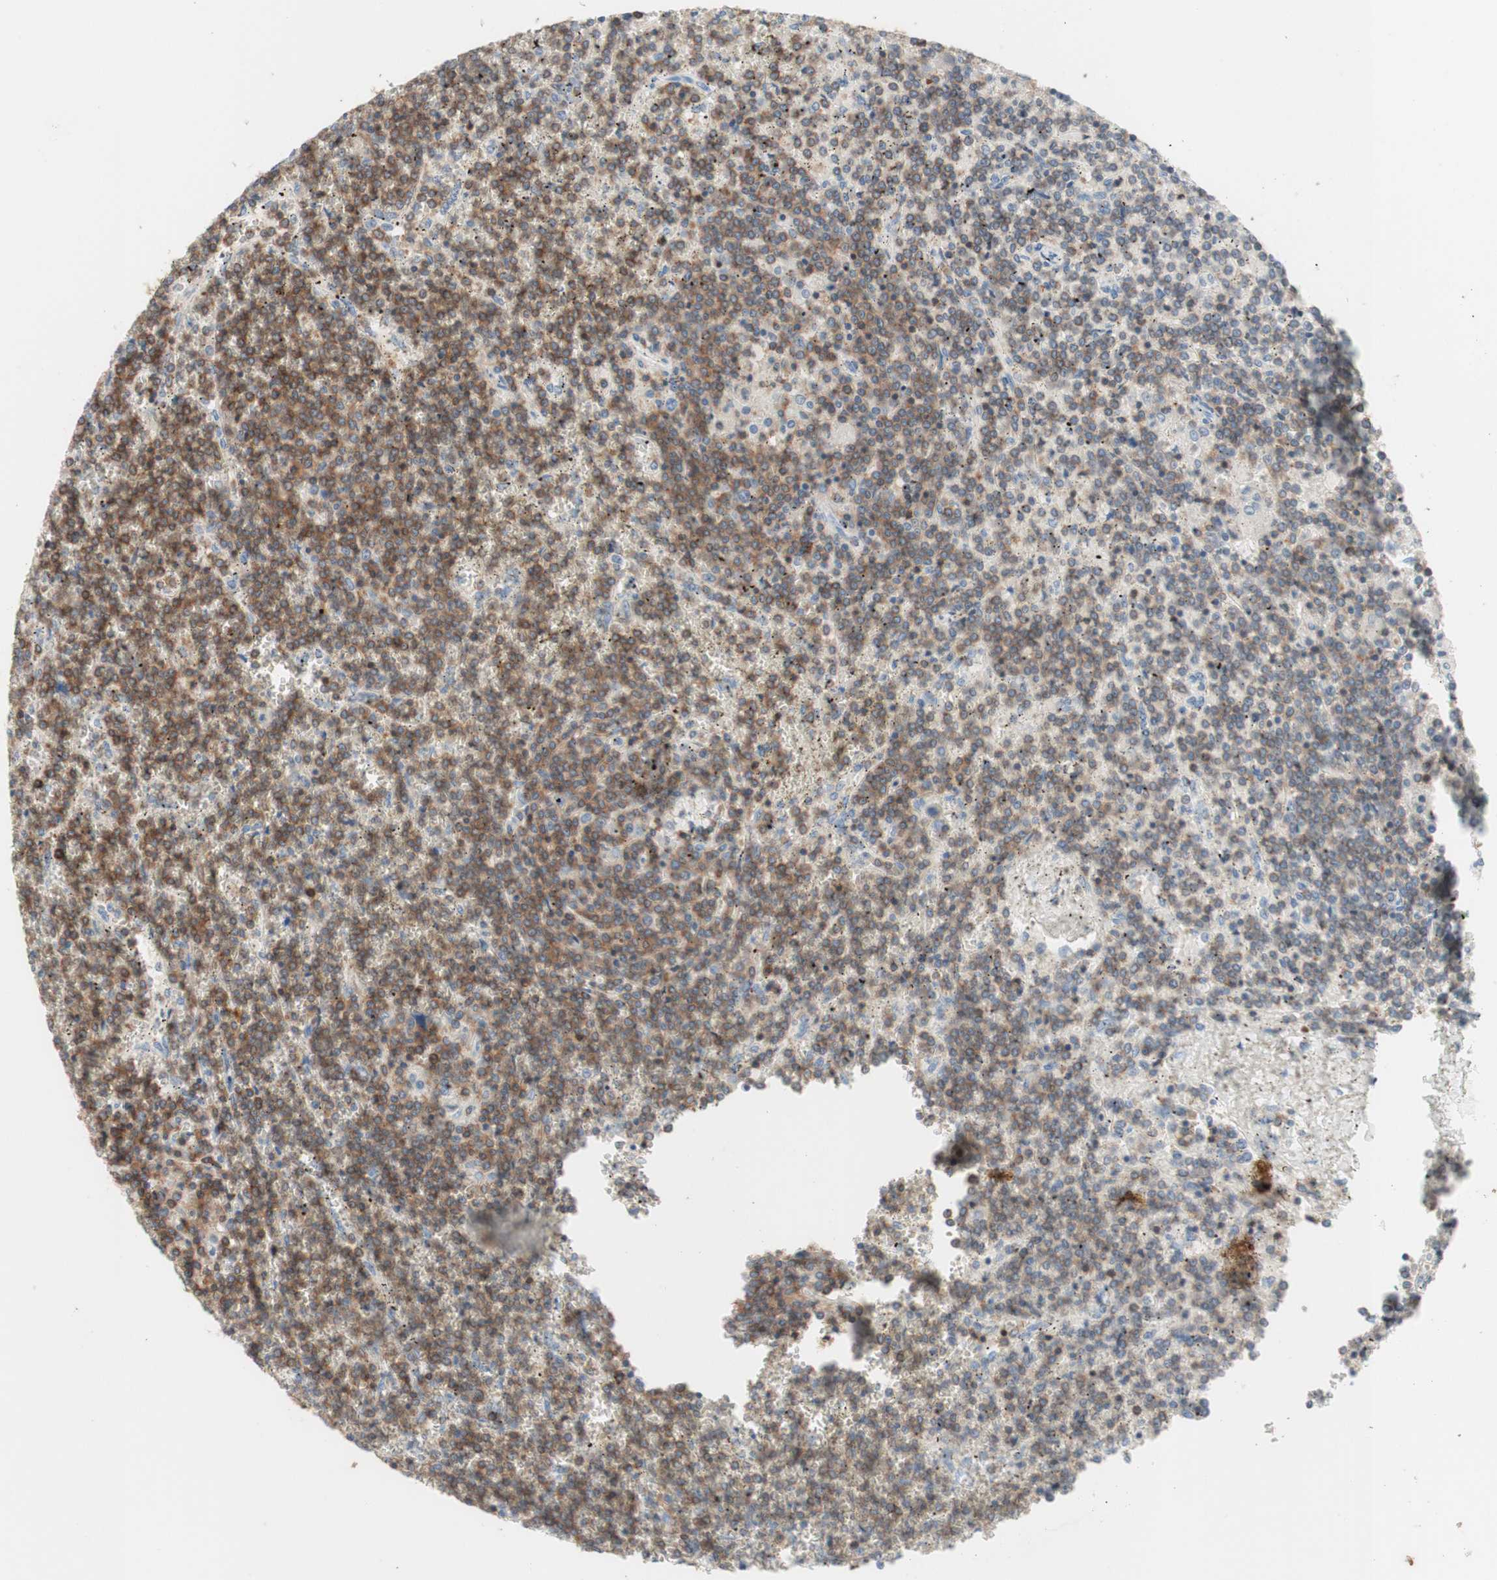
{"staining": {"intensity": "moderate", "quantity": ">75%", "location": "cytoplasmic/membranous"}, "tissue": "lymphoma", "cell_type": "Tumor cells", "image_type": "cancer", "snomed": [{"axis": "morphology", "description": "Malignant lymphoma, non-Hodgkin's type, Low grade"}, {"axis": "topography", "description": "Spleen"}], "caption": "High-magnification brightfield microscopy of malignant lymphoma, non-Hodgkin's type (low-grade) stained with DAB (3,3'-diaminobenzidine) (brown) and counterstained with hematoxylin (blue). tumor cells exhibit moderate cytoplasmic/membranous positivity is seen in about>75% of cells.", "gene": "SPINK6", "patient": {"sex": "female", "age": 19}}